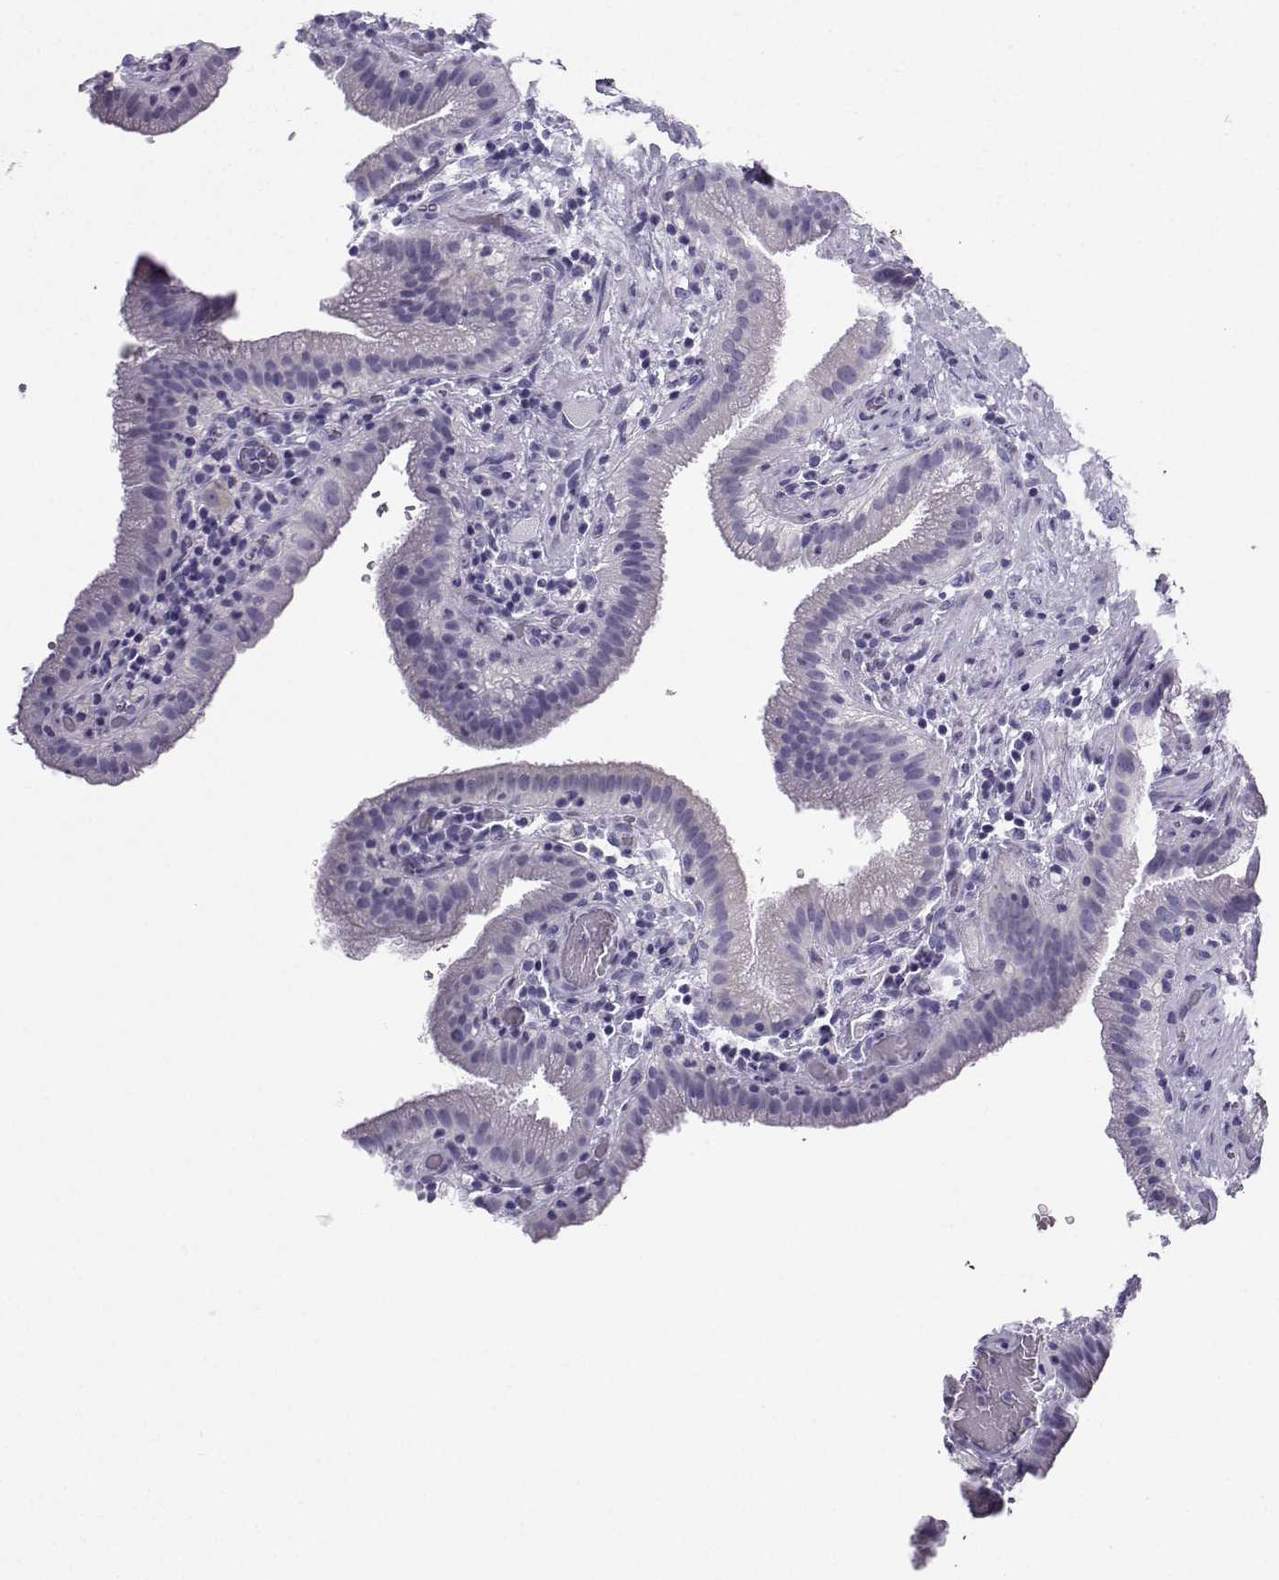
{"staining": {"intensity": "negative", "quantity": "none", "location": "none"}, "tissue": "gallbladder", "cell_type": "Glandular cells", "image_type": "normal", "snomed": [{"axis": "morphology", "description": "Normal tissue, NOS"}, {"axis": "topography", "description": "Gallbladder"}], "caption": "A micrograph of gallbladder stained for a protein reveals no brown staining in glandular cells. The staining is performed using DAB (3,3'-diaminobenzidine) brown chromogen with nuclei counter-stained in using hematoxylin.", "gene": "NEFL", "patient": {"sex": "male", "age": 62}}